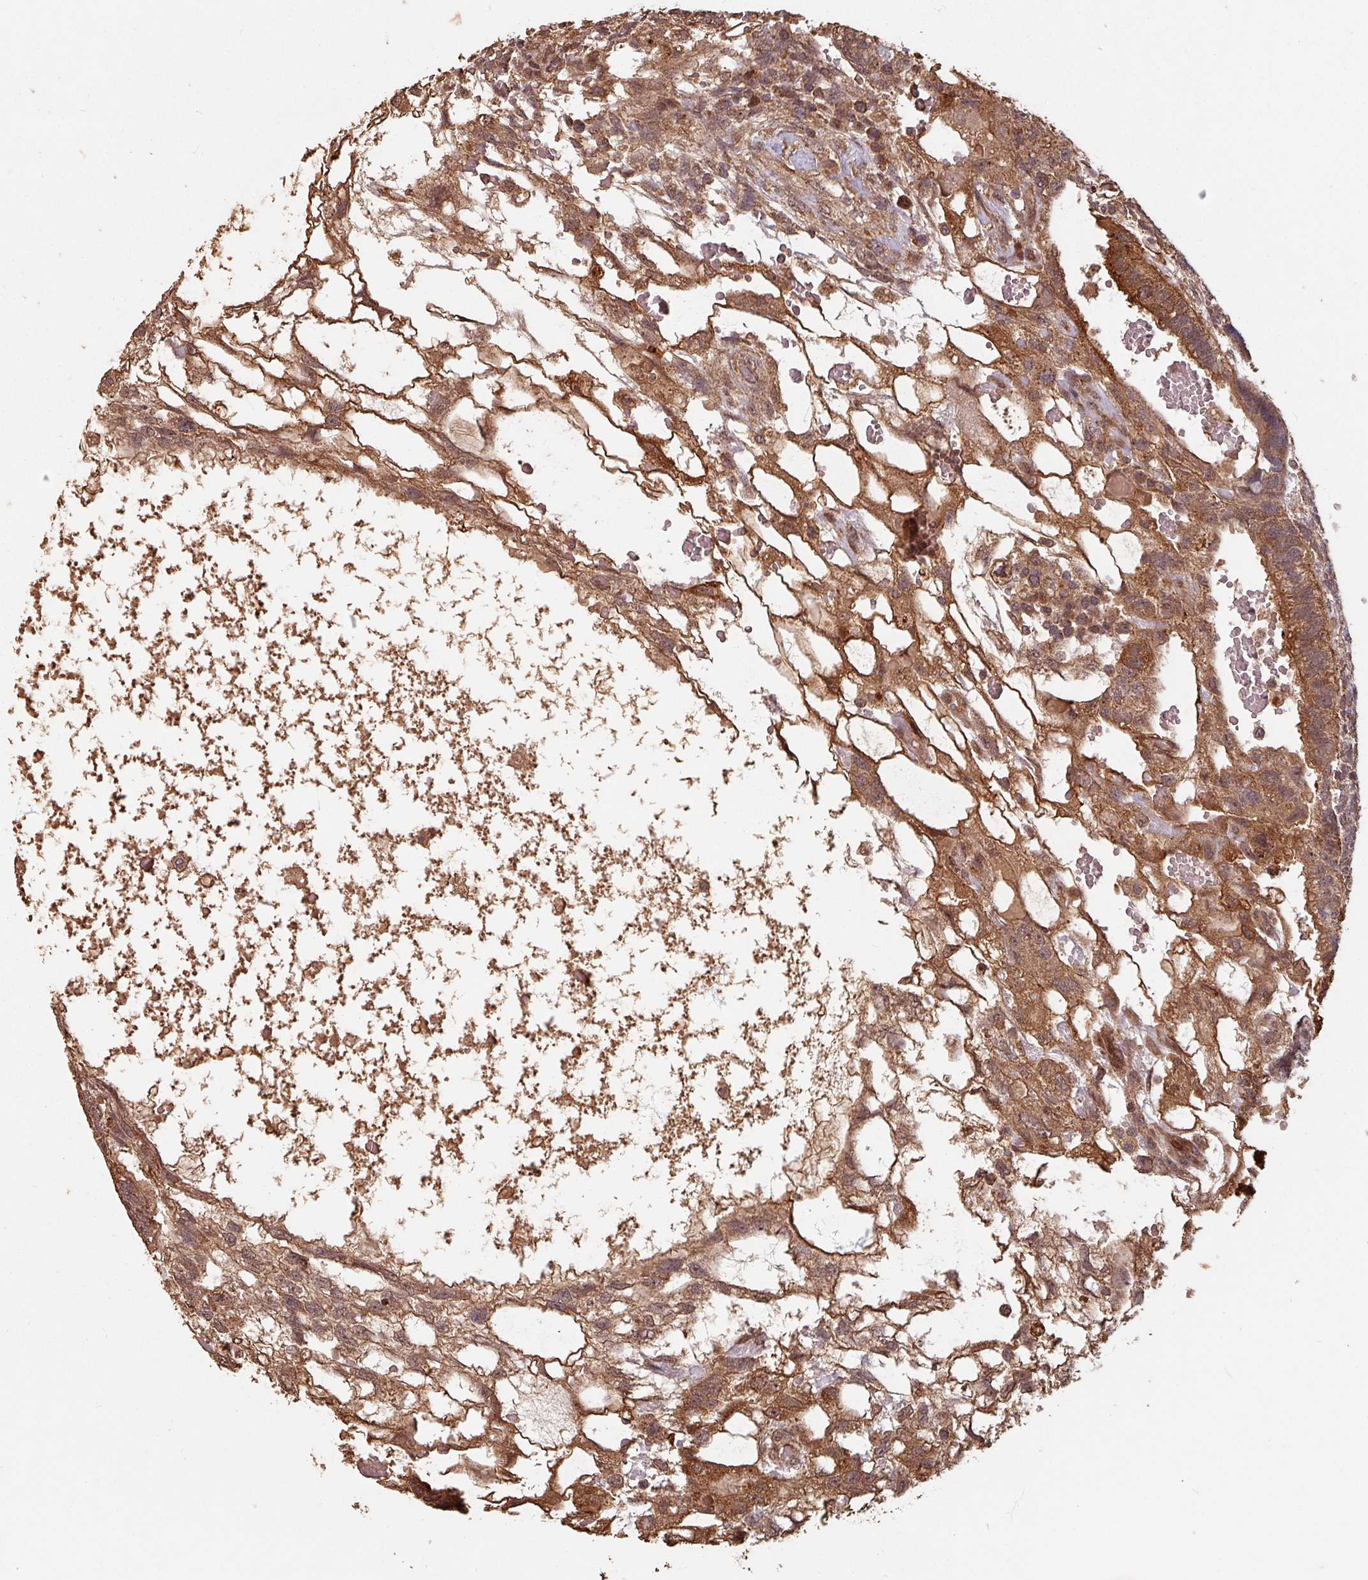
{"staining": {"intensity": "moderate", "quantity": ">75%", "location": "cytoplasmic/membranous,nuclear"}, "tissue": "testis cancer", "cell_type": "Tumor cells", "image_type": "cancer", "snomed": [{"axis": "morphology", "description": "Normal tissue, NOS"}, {"axis": "morphology", "description": "Carcinoma, Embryonal, NOS"}, {"axis": "topography", "description": "Testis"}], "caption": "Embryonal carcinoma (testis) stained with a brown dye exhibits moderate cytoplasmic/membranous and nuclear positive expression in approximately >75% of tumor cells.", "gene": "EID1", "patient": {"sex": "male", "age": 32}}